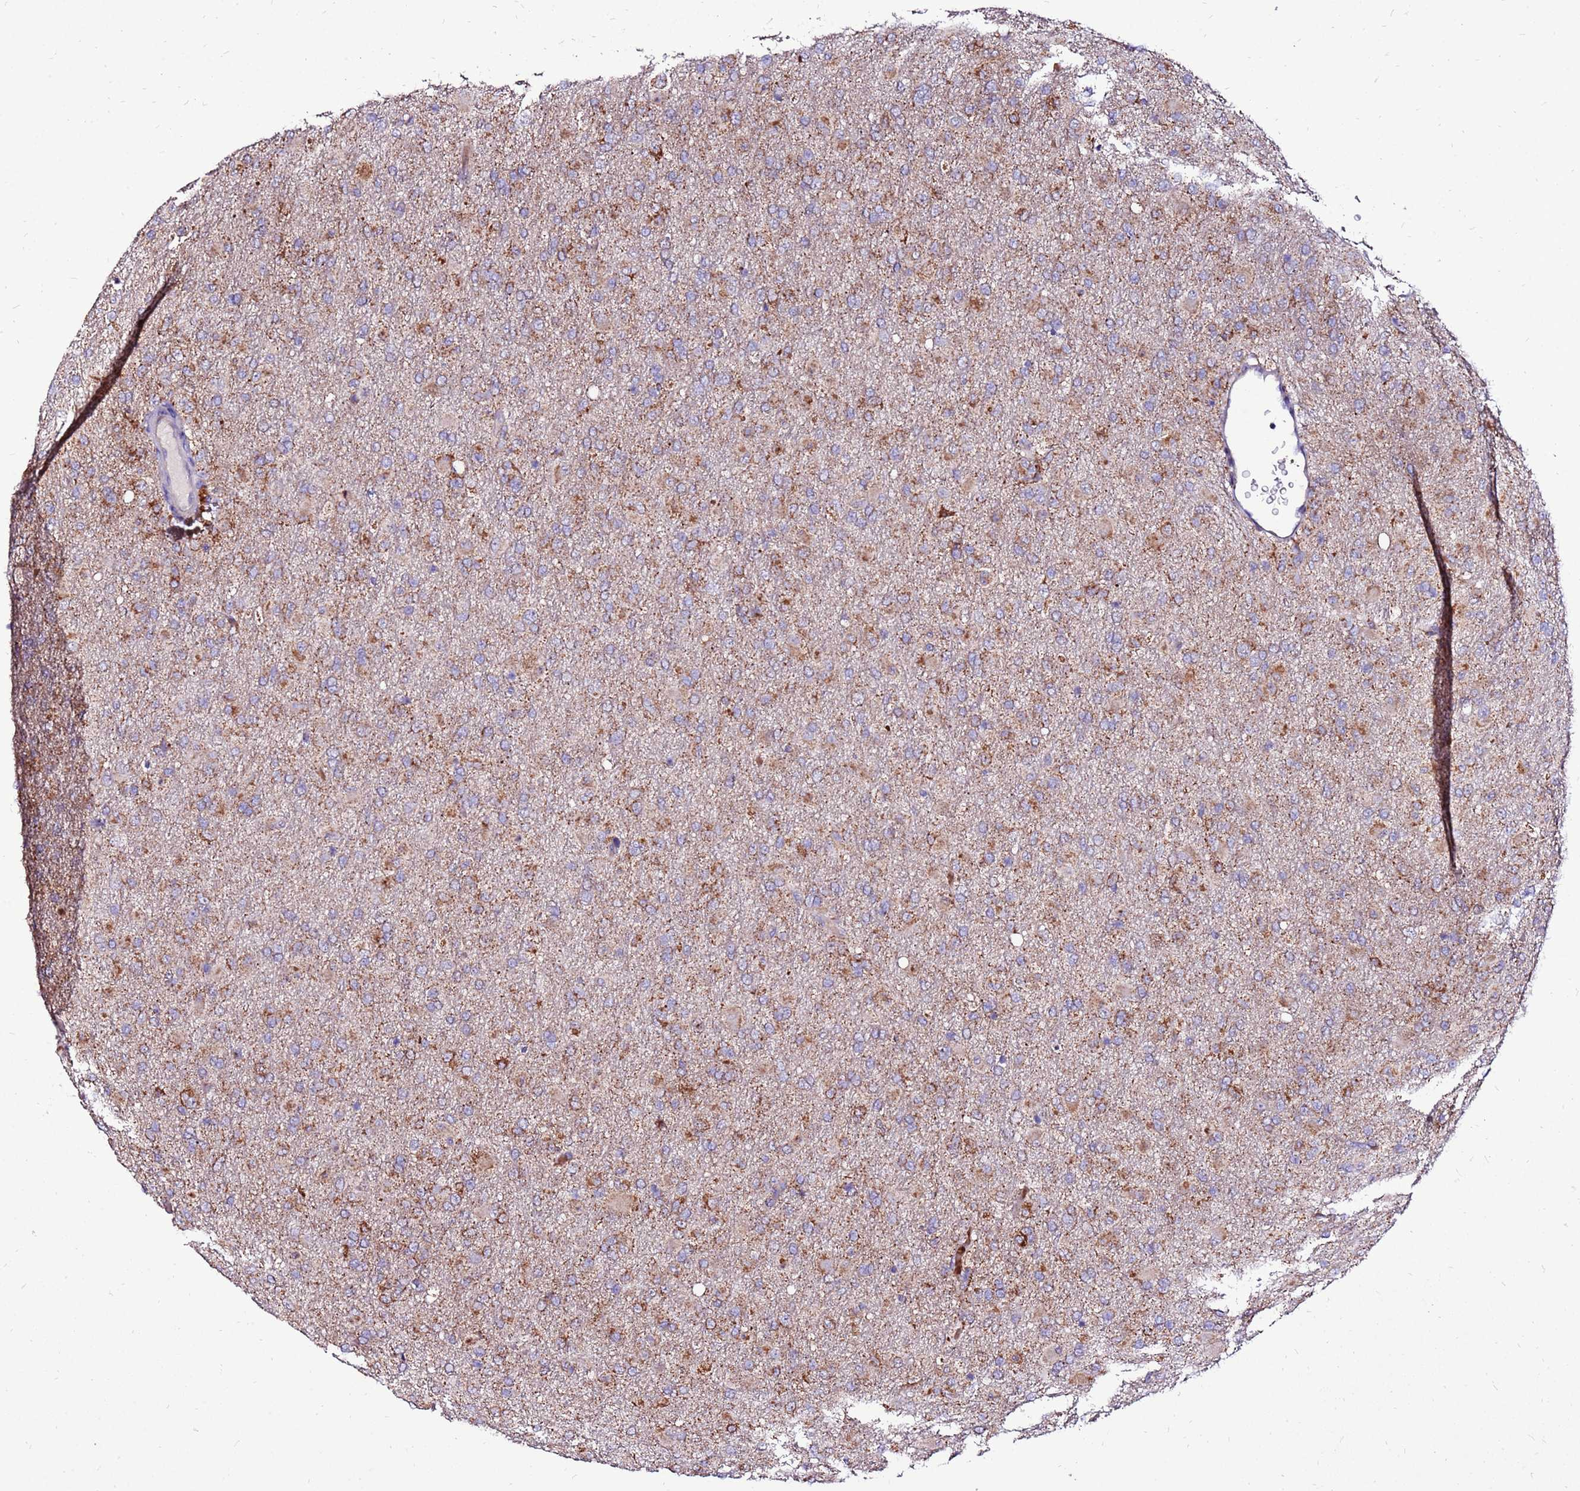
{"staining": {"intensity": "moderate", "quantity": "<25%", "location": "cytoplasmic/membranous"}, "tissue": "glioma", "cell_type": "Tumor cells", "image_type": "cancer", "snomed": [{"axis": "morphology", "description": "Glioma, malignant, Low grade"}, {"axis": "topography", "description": "Brain"}], "caption": "A low amount of moderate cytoplasmic/membranous staining is present in about <25% of tumor cells in glioma tissue.", "gene": "SPSB3", "patient": {"sex": "male", "age": 65}}